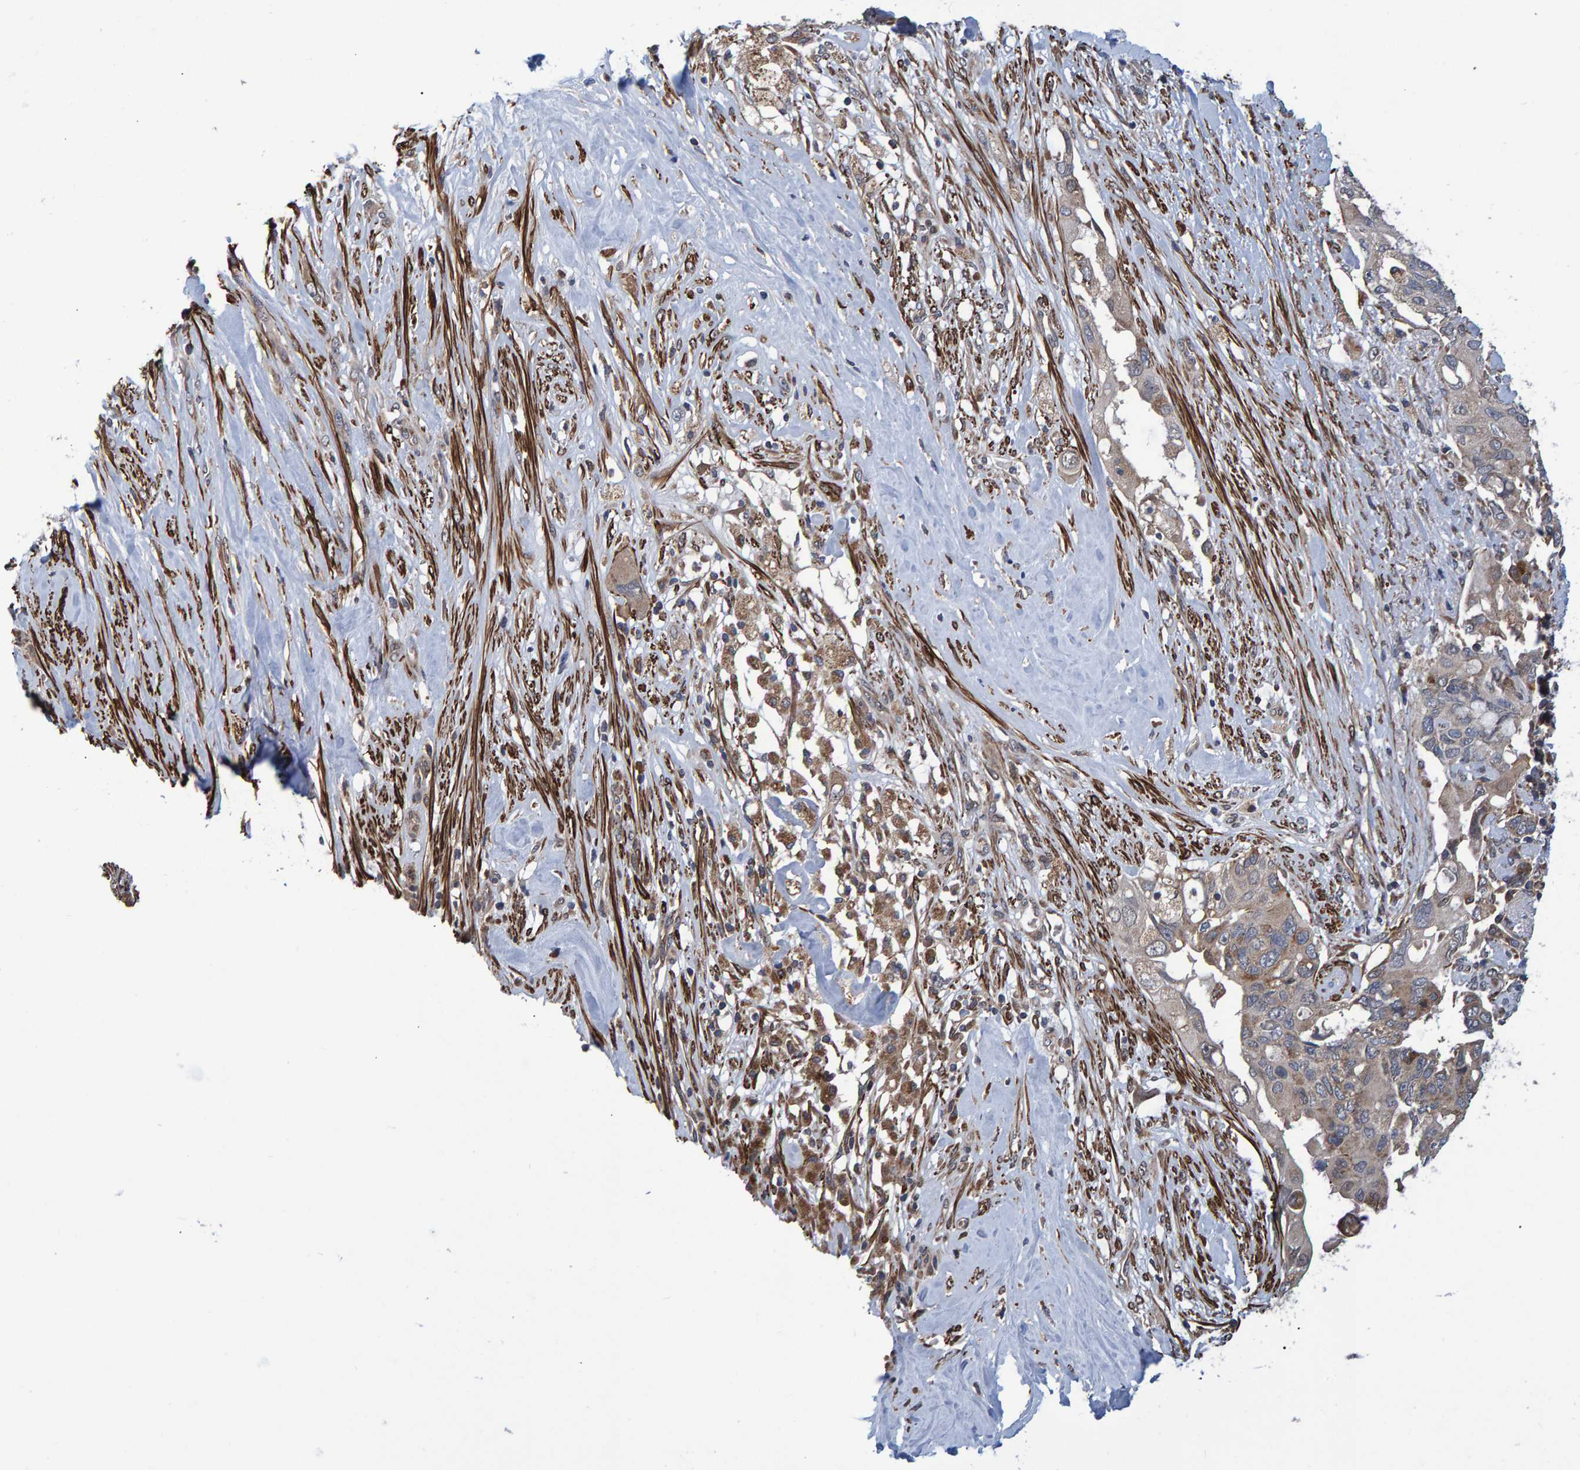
{"staining": {"intensity": "weak", "quantity": "<25%", "location": "cytoplasmic/membranous"}, "tissue": "pancreatic cancer", "cell_type": "Tumor cells", "image_type": "cancer", "snomed": [{"axis": "morphology", "description": "Adenocarcinoma, NOS"}, {"axis": "topography", "description": "Pancreas"}], "caption": "This is an immunohistochemistry (IHC) photomicrograph of pancreatic cancer. There is no positivity in tumor cells.", "gene": "ATP6V1H", "patient": {"sex": "female", "age": 56}}